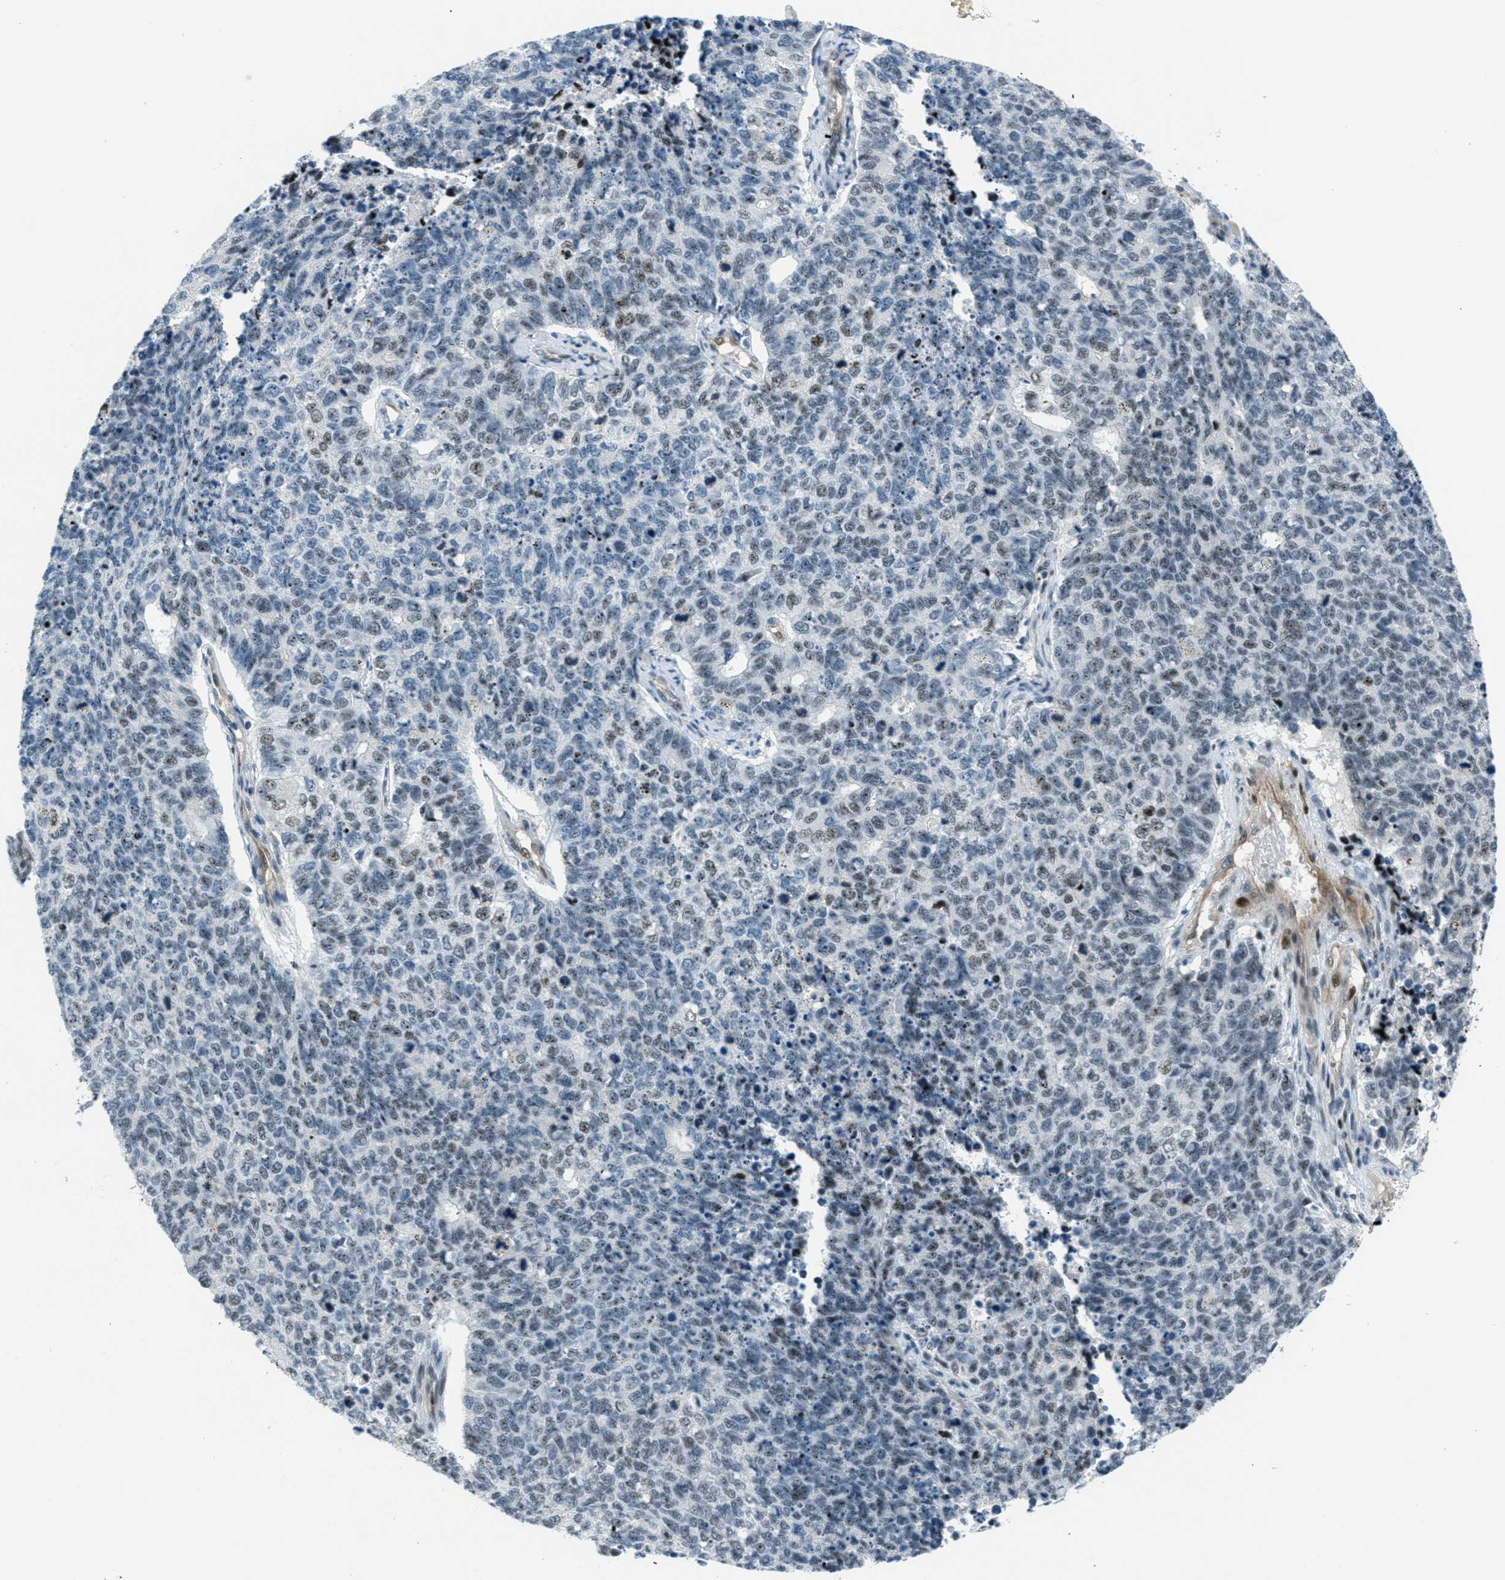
{"staining": {"intensity": "weak", "quantity": "25%-75%", "location": "nuclear"}, "tissue": "cervical cancer", "cell_type": "Tumor cells", "image_type": "cancer", "snomed": [{"axis": "morphology", "description": "Squamous cell carcinoma, NOS"}, {"axis": "topography", "description": "Cervix"}], "caption": "Brown immunohistochemical staining in cervical cancer displays weak nuclear staining in approximately 25%-75% of tumor cells.", "gene": "ZDHHC23", "patient": {"sex": "female", "age": 63}}